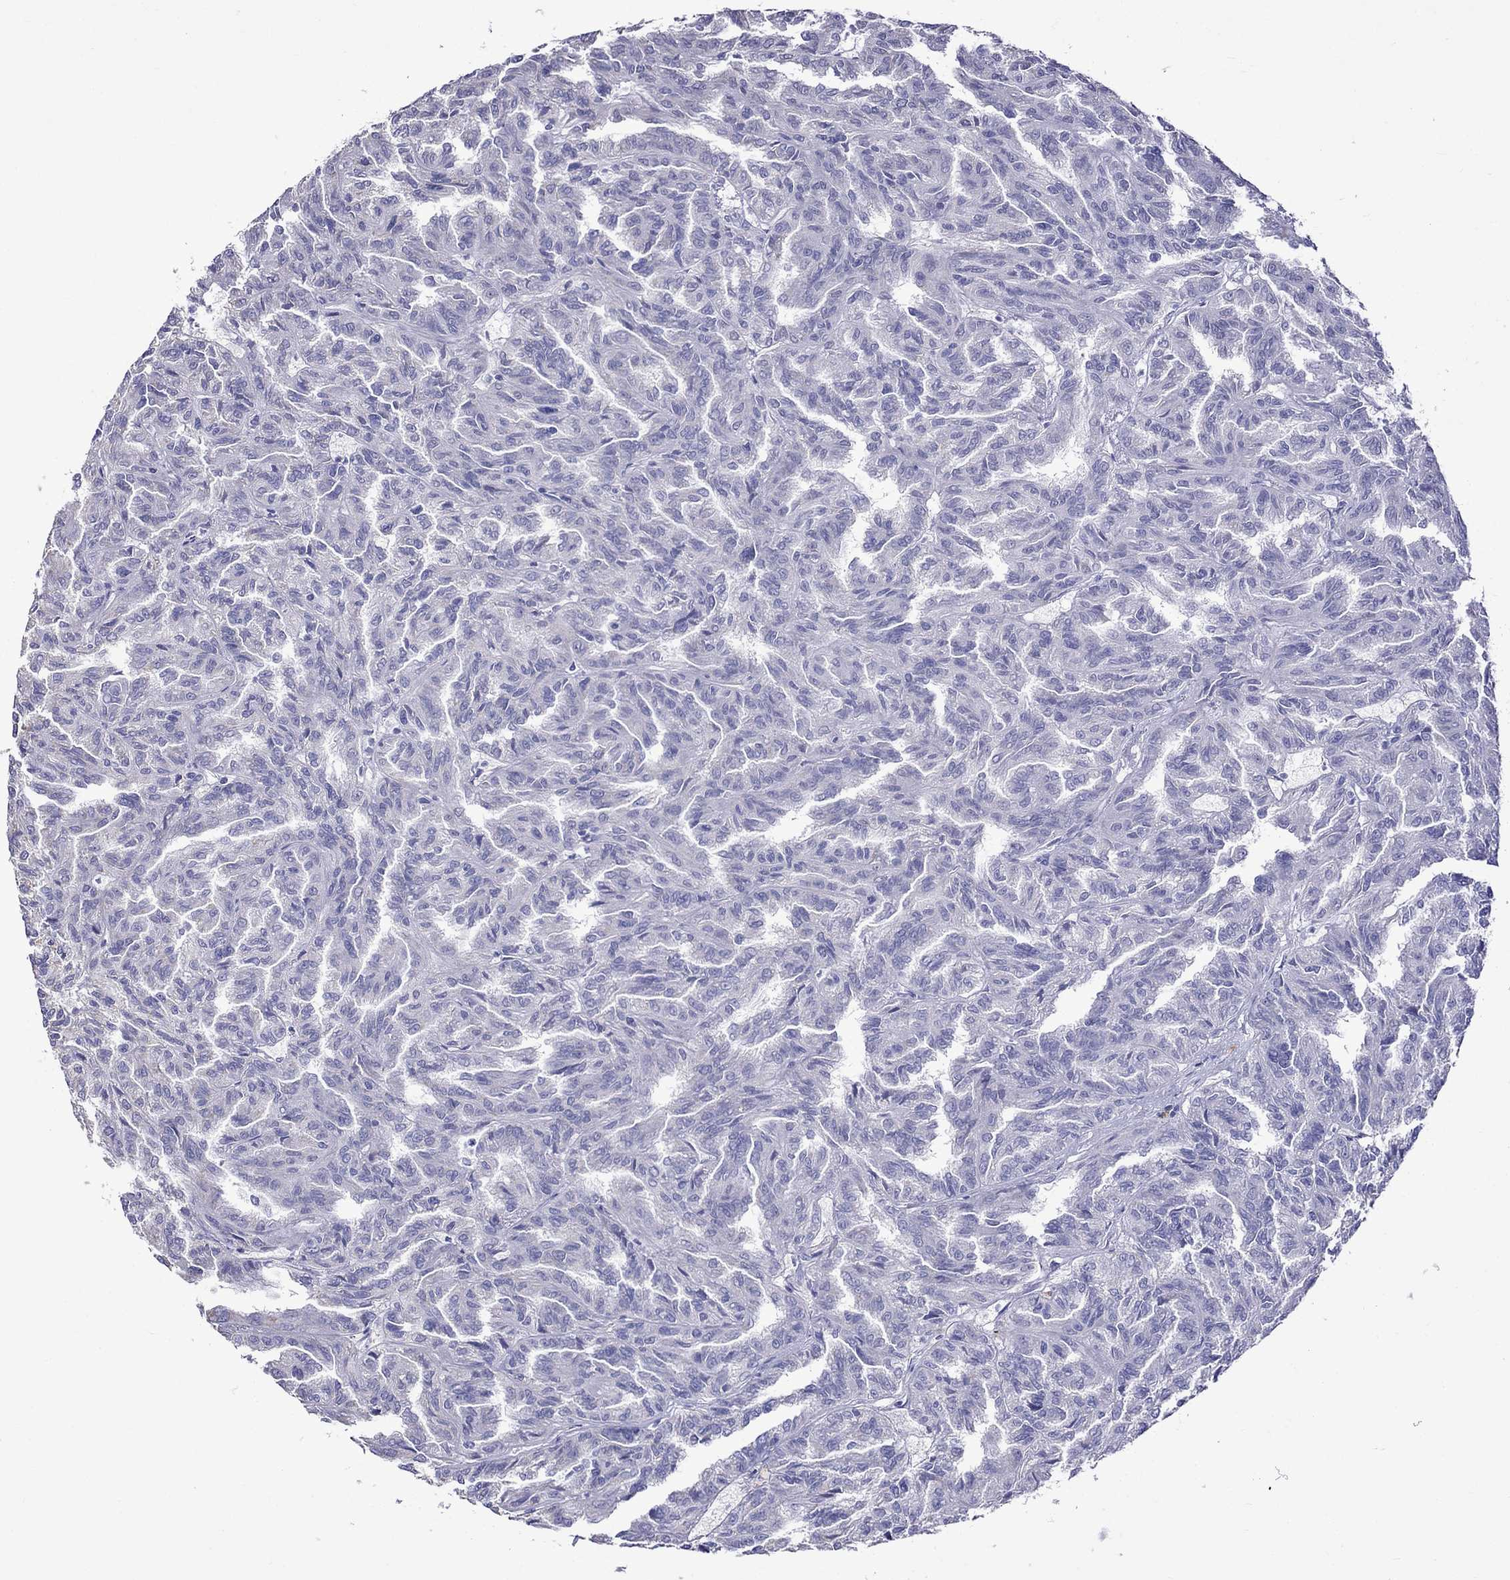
{"staining": {"intensity": "negative", "quantity": "none", "location": "none"}, "tissue": "renal cancer", "cell_type": "Tumor cells", "image_type": "cancer", "snomed": [{"axis": "morphology", "description": "Adenocarcinoma, NOS"}, {"axis": "topography", "description": "Kidney"}], "caption": "A photomicrograph of adenocarcinoma (renal) stained for a protein demonstrates no brown staining in tumor cells. The staining is performed using DAB brown chromogen with nuclei counter-stained in using hematoxylin.", "gene": "TDRD1", "patient": {"sex": "male", "age": 79}}